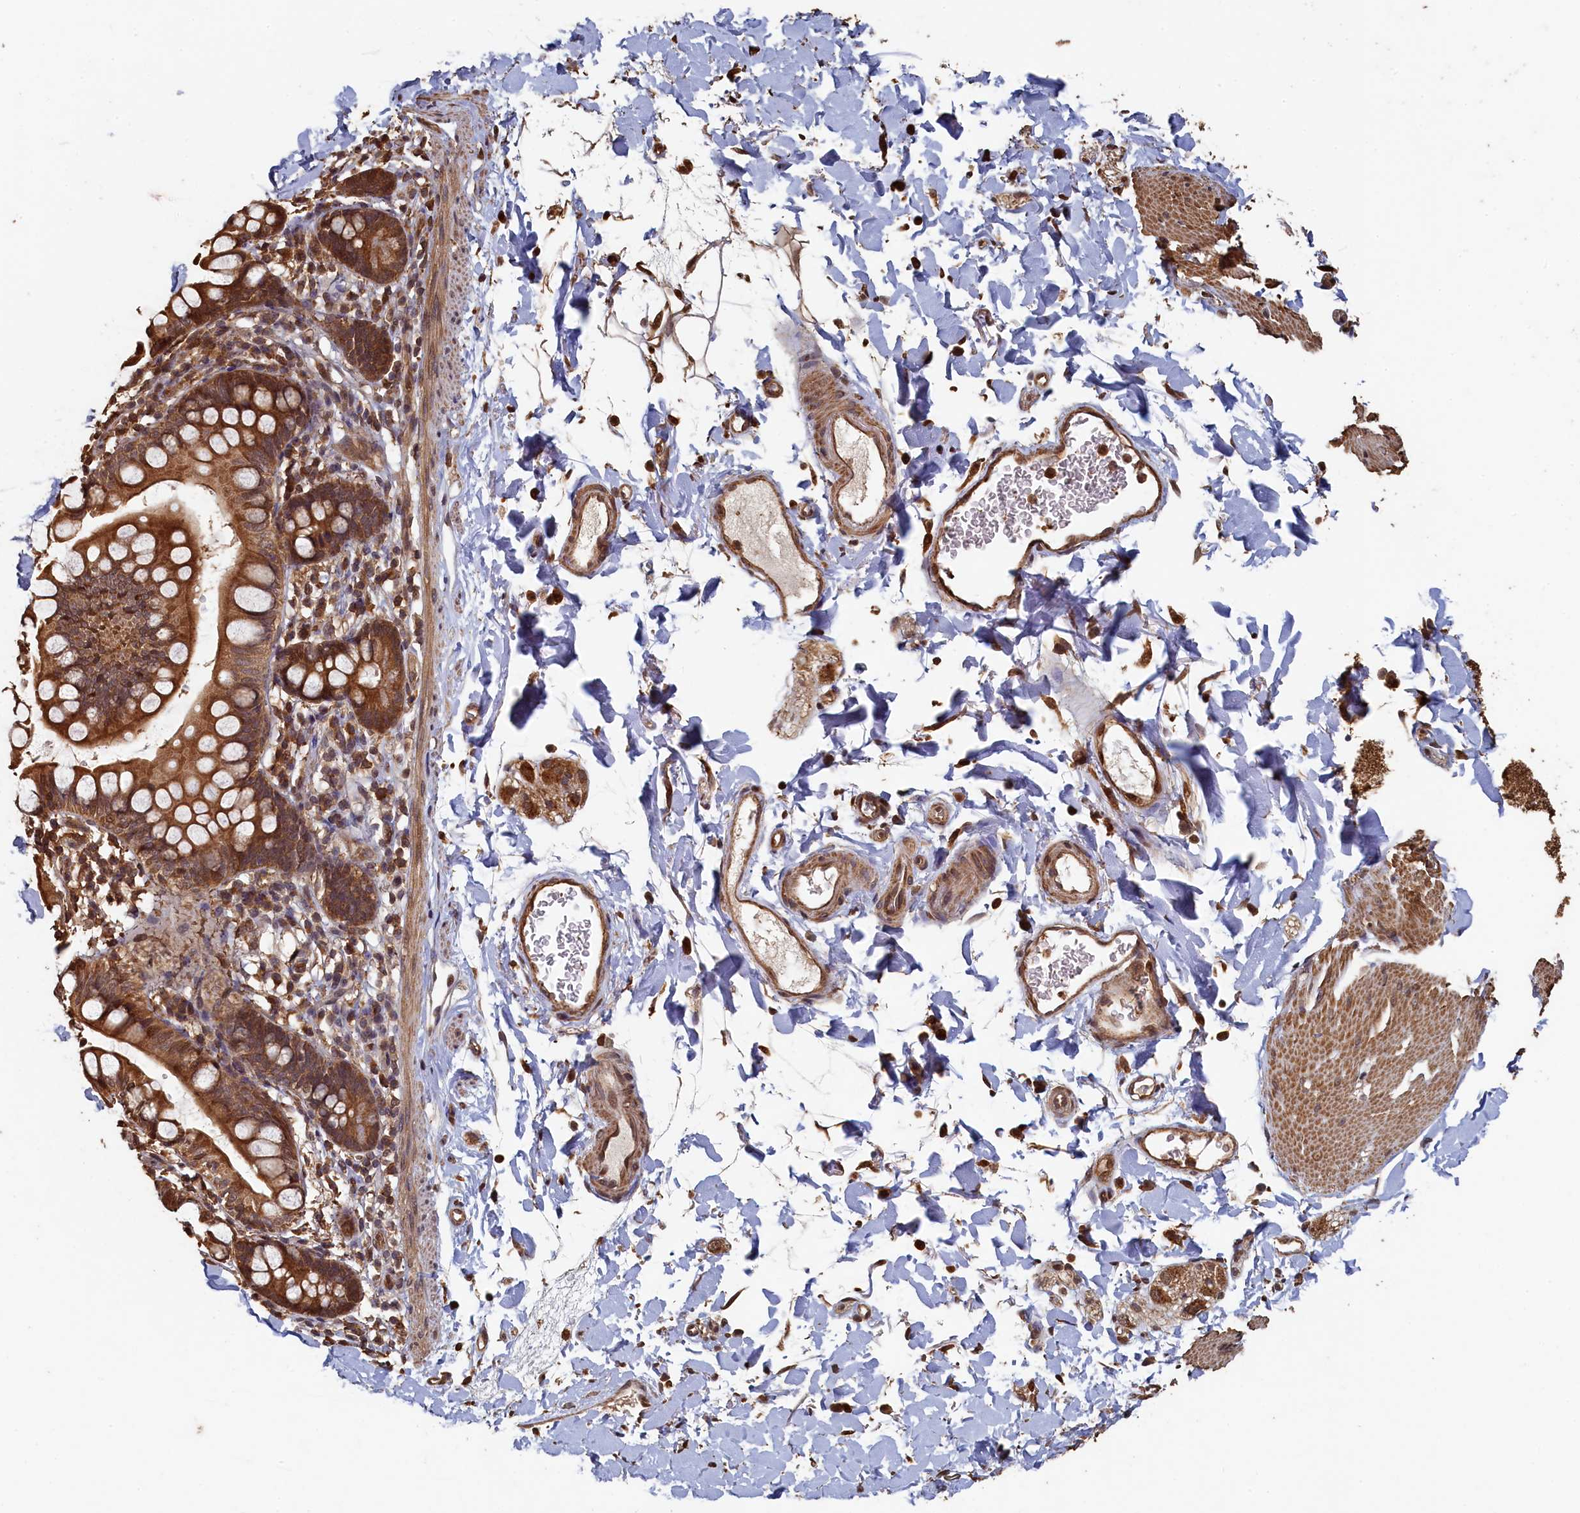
{"staining": {"intensity": "moderate", "quantity": ">75%", "location": "cytoplasmic/membranous"}, "tissue": "smooth muscle", "cell_type": "Smooth muscle cells", "image_type": "normal", "snomed": [{"axis": "morphology", "description": "Normal tissue, NOS"}, {"axis": "topography", "description": "Smooth muscle"}, {"axis": "topography", "description": "Small intestine"}], "caption": "About >75% of smooth muscle cells in benign smooth muscle demonstrate moderate cytoplasmic/membranous protein positivity as visualized by brown immunohistochemical staining.", "gene": "PIGN", "patient": {"sex": "female", "age": 84}}